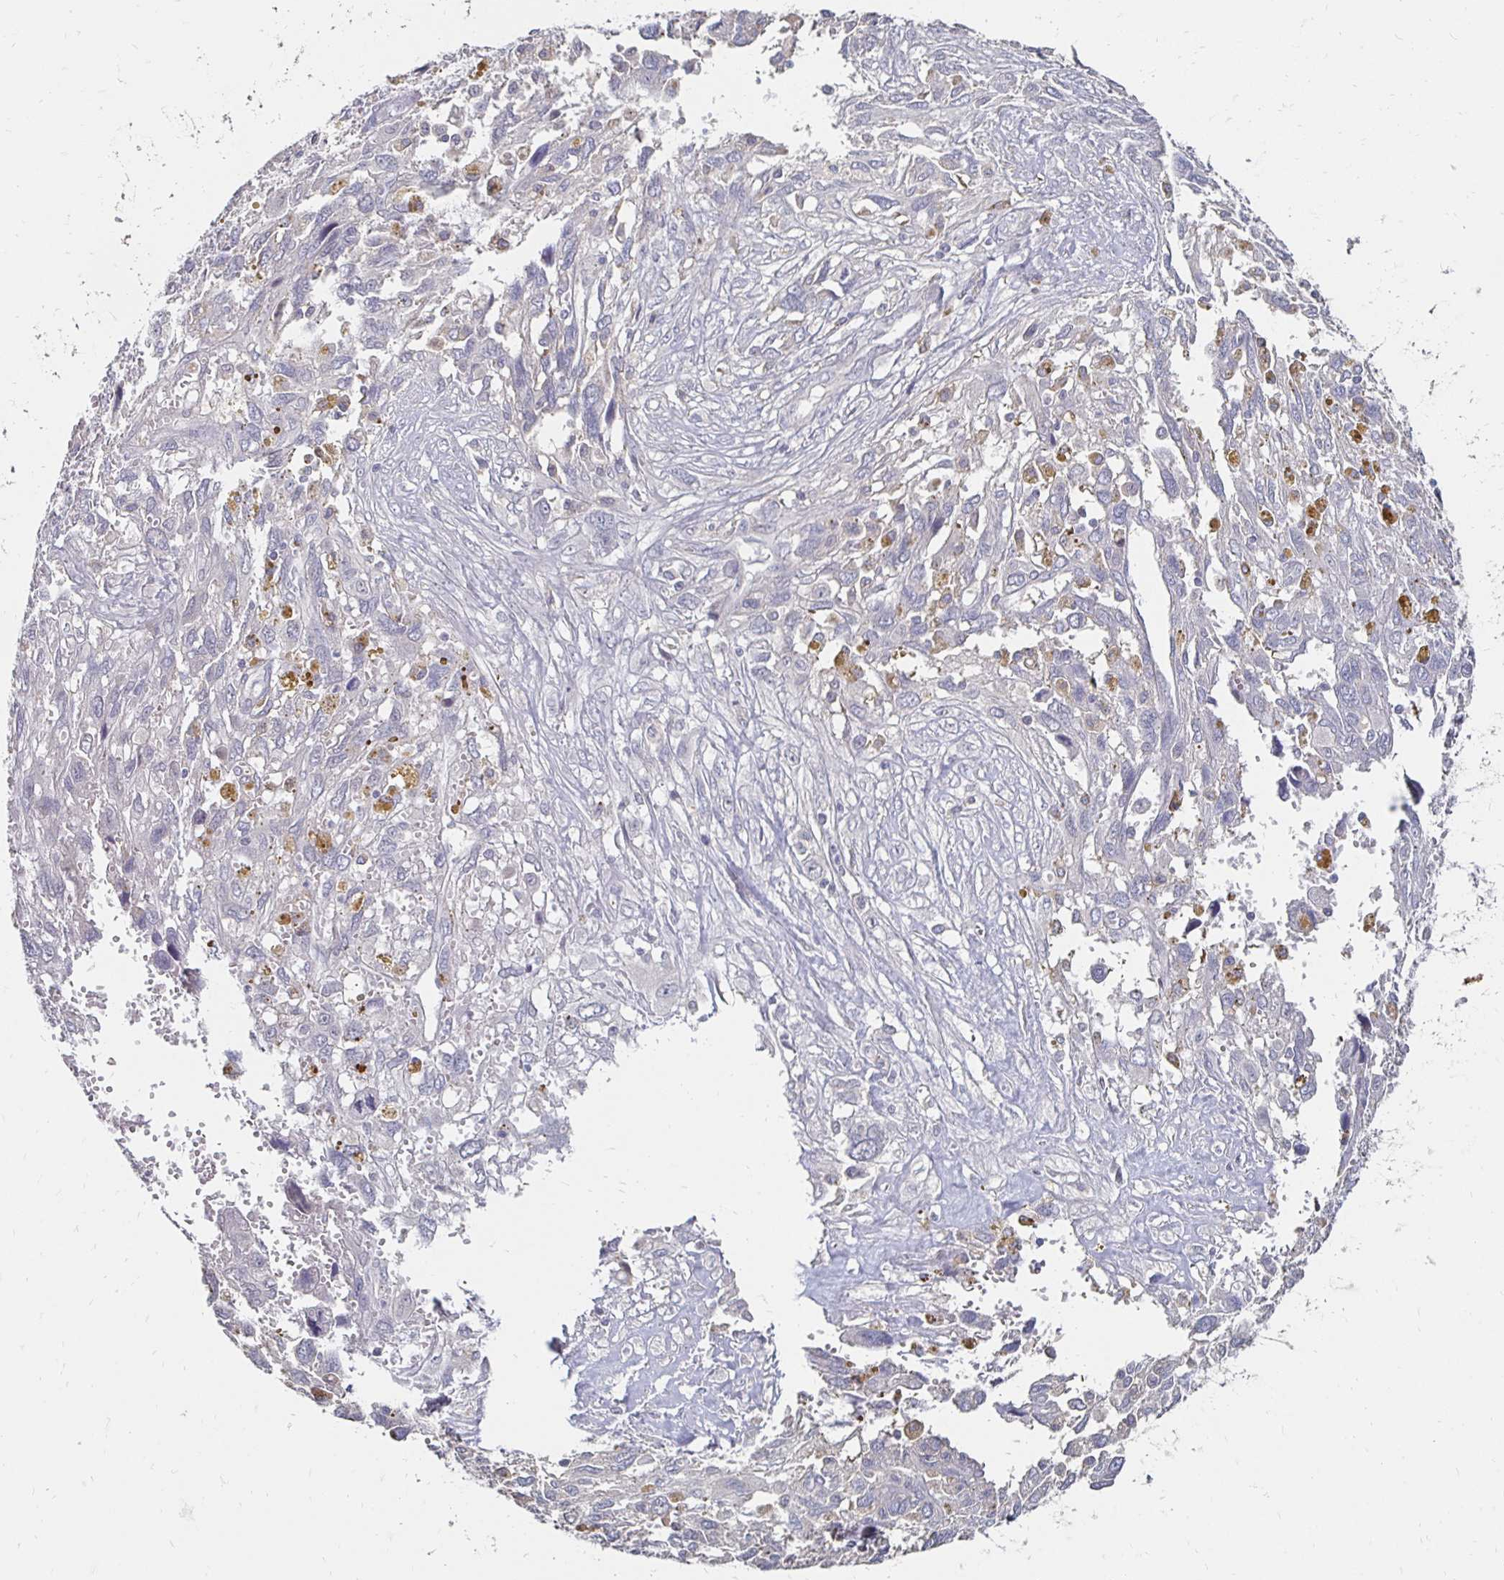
{"staining": {"intensity": "negative", "quantity": "none", "location": "none"}, "tissue": "pancreatic cancer", "cell_type": "Tumor cells", "image_type": "cancer", "snomed": [{"axis": "morphology", "description": "Adenocarcinoma, NOS"}, {"axis": "topography", "description": "Pancreas"}], "caption": "This micrograph is of pancreatic adenocarcinoma stained with immunohistochemistry (IHC) to label a protein in brown with the nuclei are counter-stained blue. There is no positivity in tumor cells.", "gene": "ZNF727", "patient": {"sex": "female", "age": 47}}